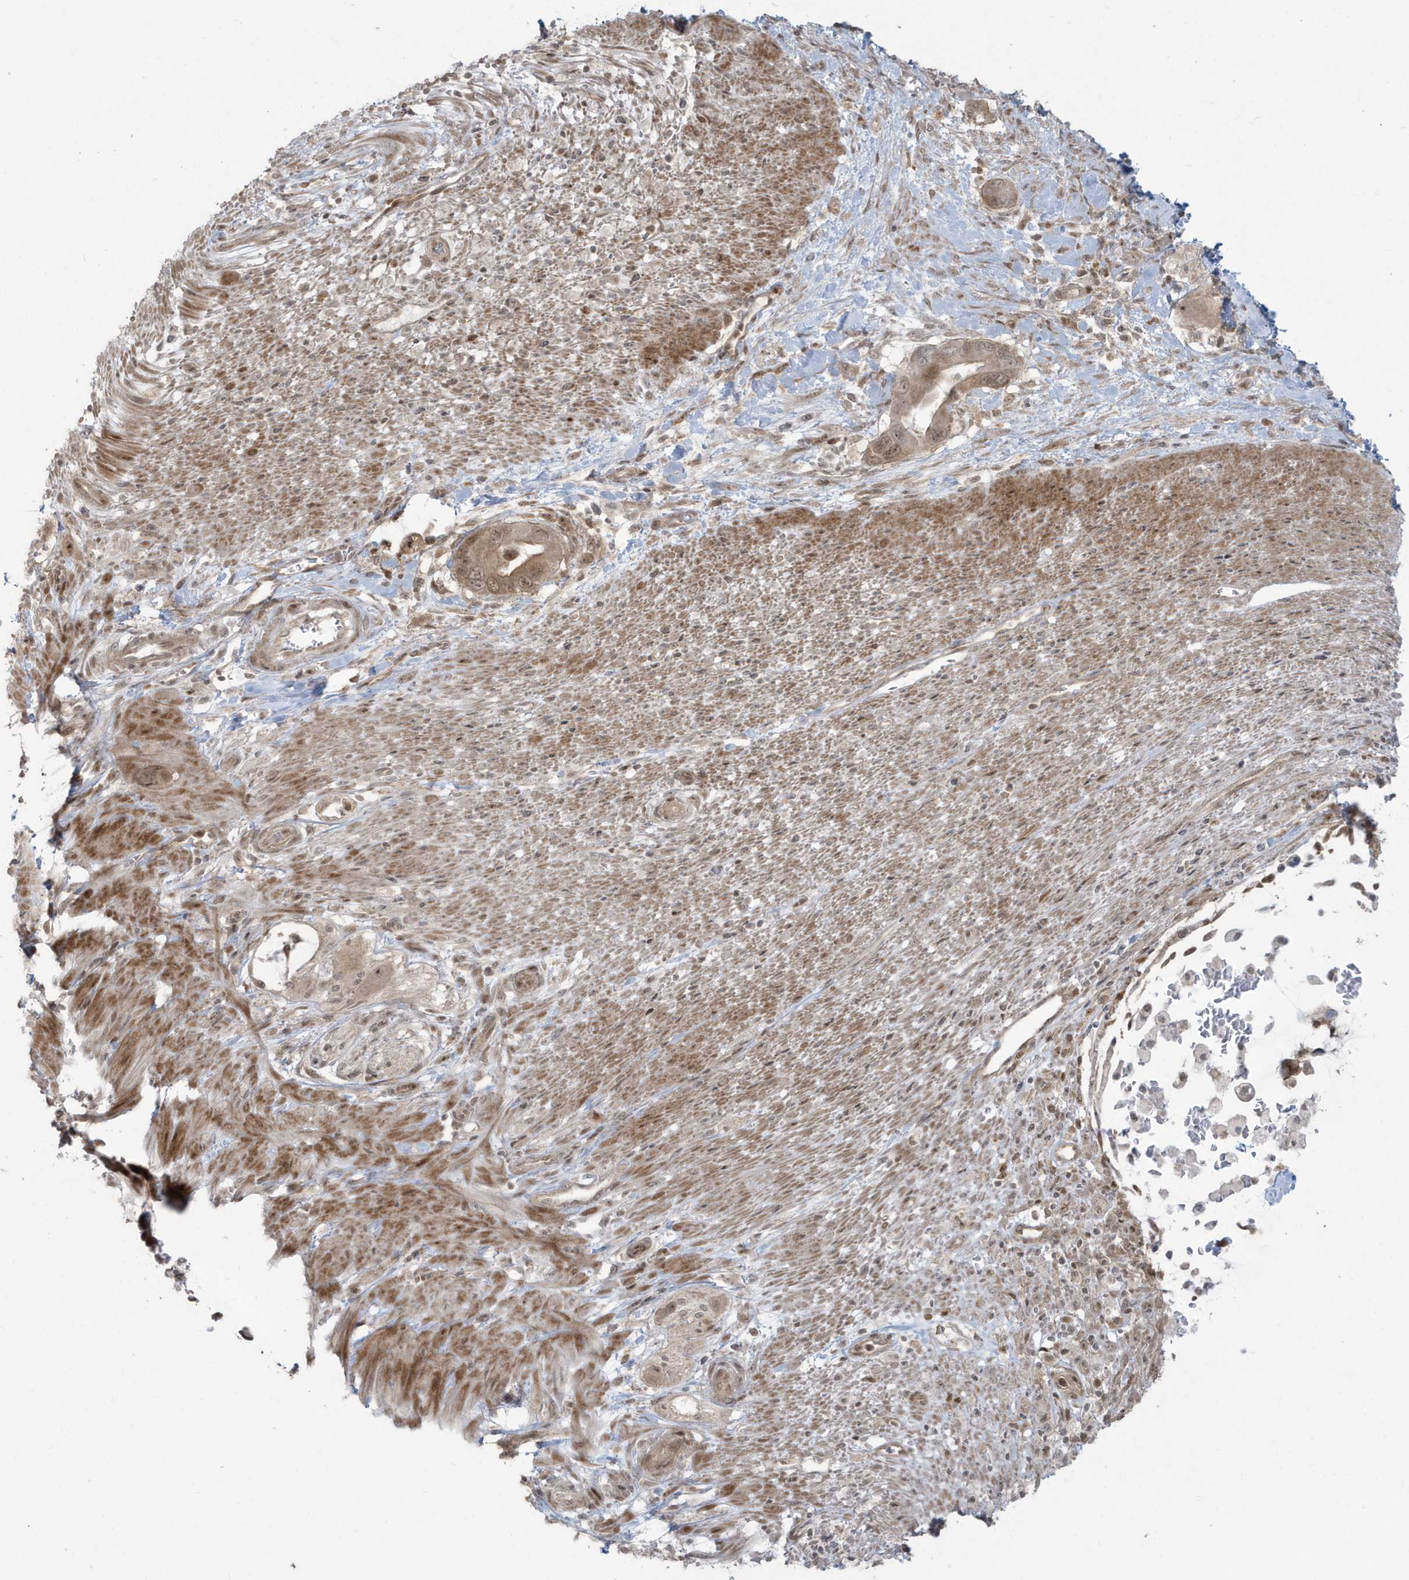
{"staining": {"intensity": "weak", "quantity": ">75%", "location": "cytoplasmic/membranous,nuclear"}, "tissue": "pancreatic cancer", "cell_type": "Tumor cells", "image_type": "cancer", "snomed": [{"axis": "morphology", "description": "Adenocarcinoma, NOS"}, {"axis": "topography", "description": "Pancreas"}], "caption": "Immunohistochemistry micrograph of neoplastic tissue: human adenocarcinoma (pancreatic) stained using IHC displays low levels of weak protein expression localized specifically in the cytoplasmic/membranous and nuclear of tumor cells, appearing as a cytoplasmic/membranous and nuclear brown color.", "gene": "C1orf52", "patient": {"sex": "male", "age": 68}}